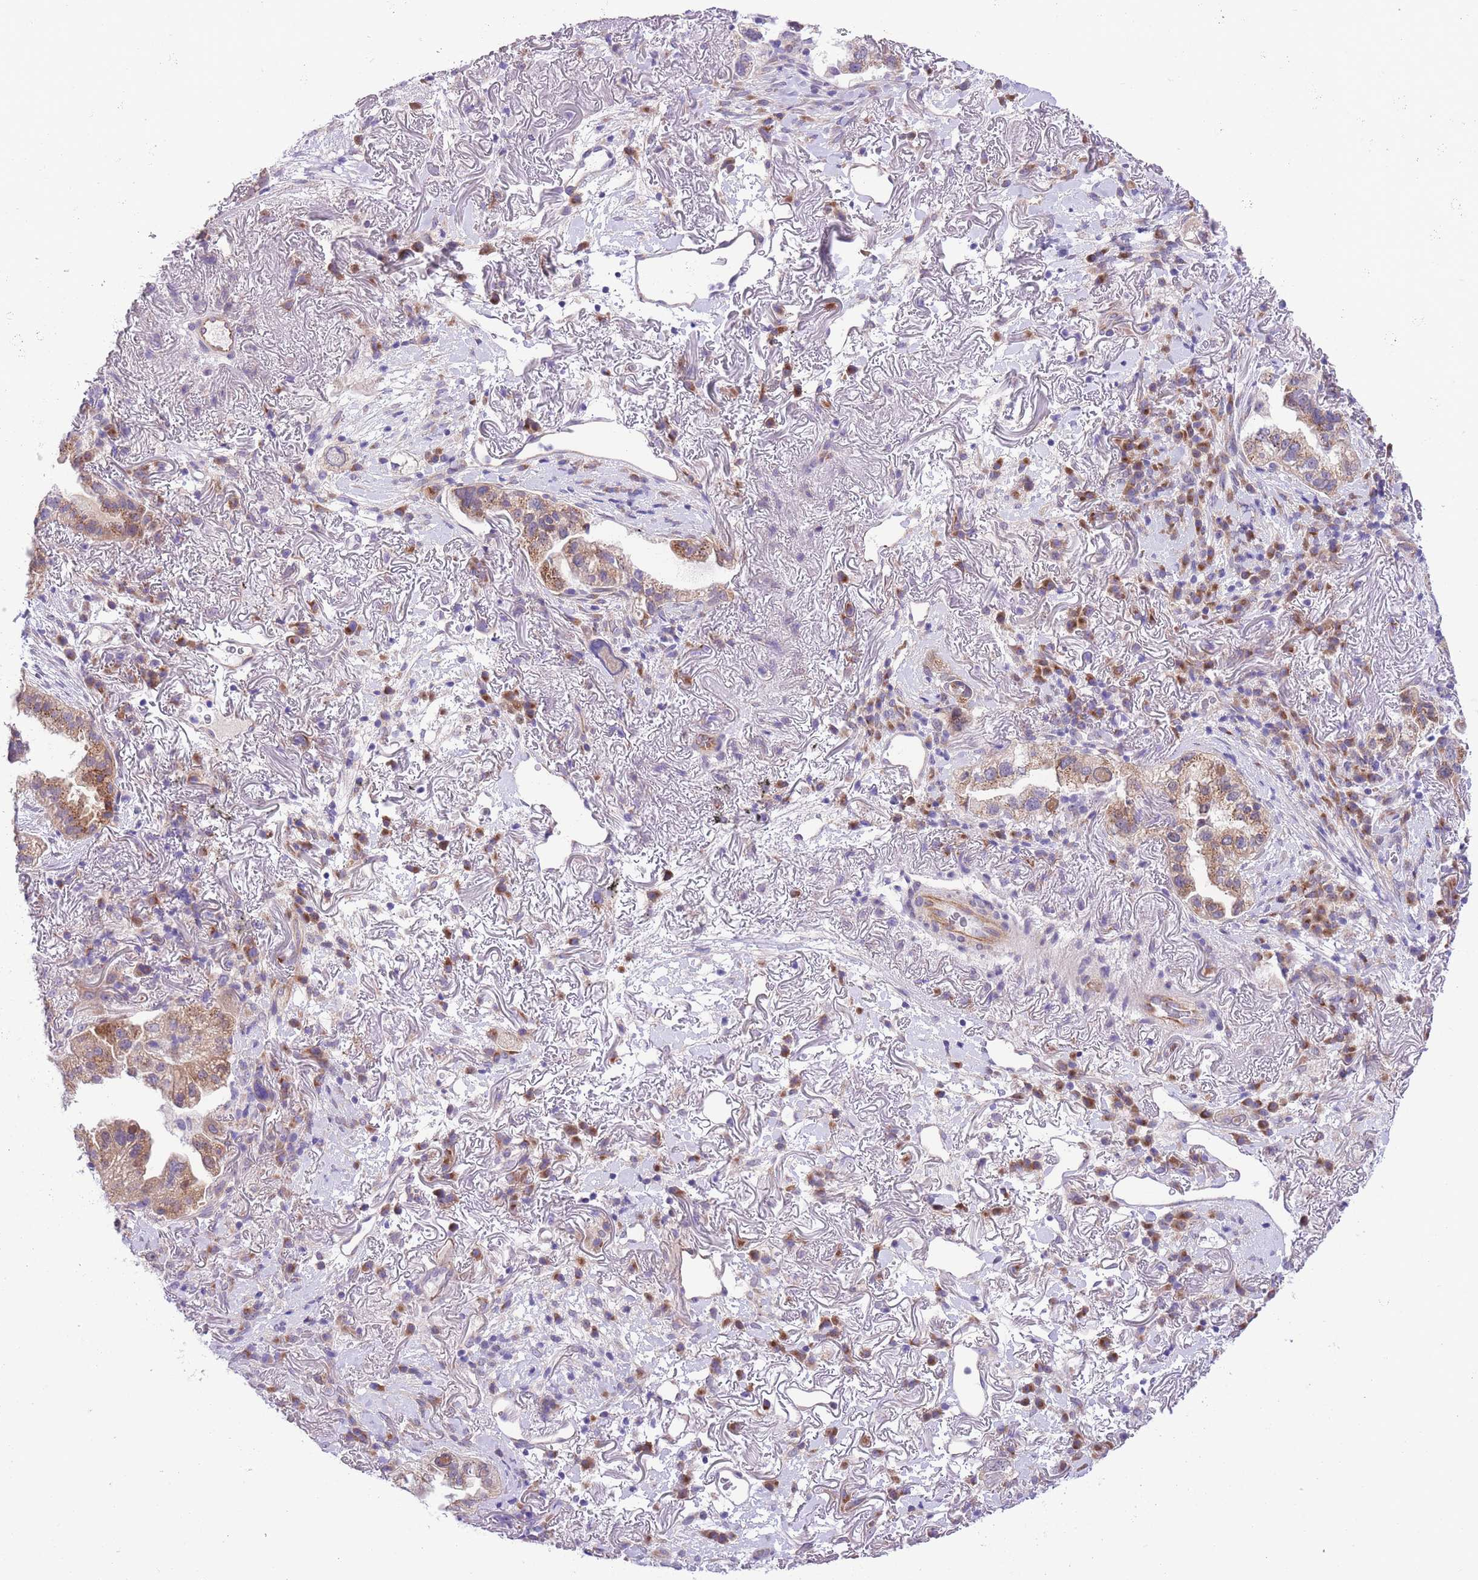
{"staining": {"intensity": "moderate", "quantity": ">75%", "location": "cytoplasmic/membranous"}, "tissue": "lung cancer", "cell_type": "Tumor cells", "image_type": "cancer", "snomed": [{"axis": "morphology", "description": "Adenocarcinoma, NOS"}, {"axis": "topography", "description": "Lung"}], "caption": "An immunohistochemistry image of neoplastic tissue is shown. Protein staining in brown shows moderate cytoplasmic/membranous positivity in lung adenocarcinoma within tumor cells.", "gene": "WWOX", "patient": {"sex": "female", "age": 69}}